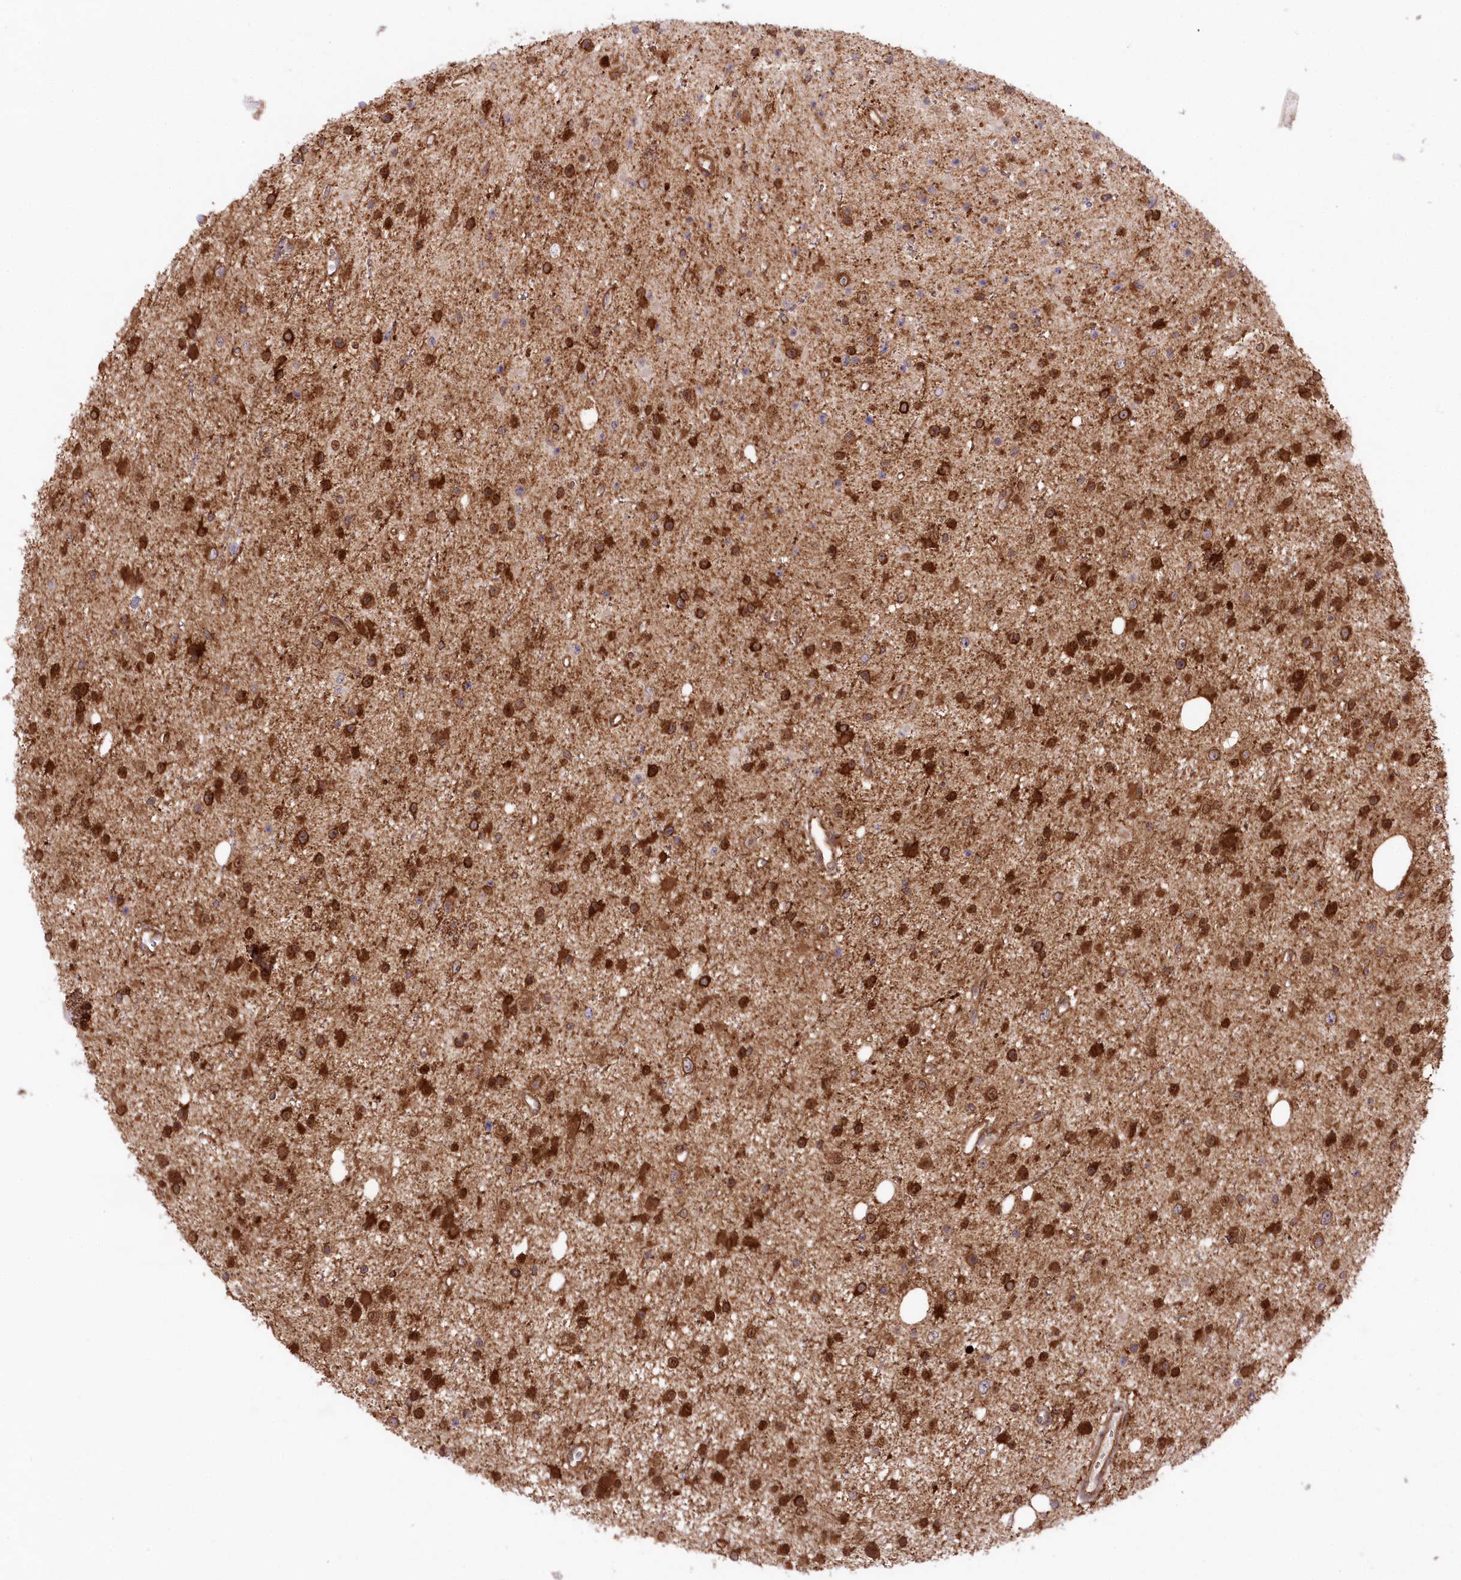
{"staining": {"intensity": "strong", "quantity": ">75%", "location": "cytoplasmic/membranous"}, "tissue": "glioma", "cell_type": "Tumor cells", "image_type": "cancer", "snomed": [{"axis": "morphology", "description": "Glioma, malignant, Low grade"}, {"axis": "topography", "description": "Cerebral cortex"}], "caption": "This is an image of immunohistochemistry (IHC) staining of glioma, which shows strong positivity in the cytoplasmic/membranous of tumor cells.", "gene": "CCDC91", "patient": {"sex": "female", "age": 39}}